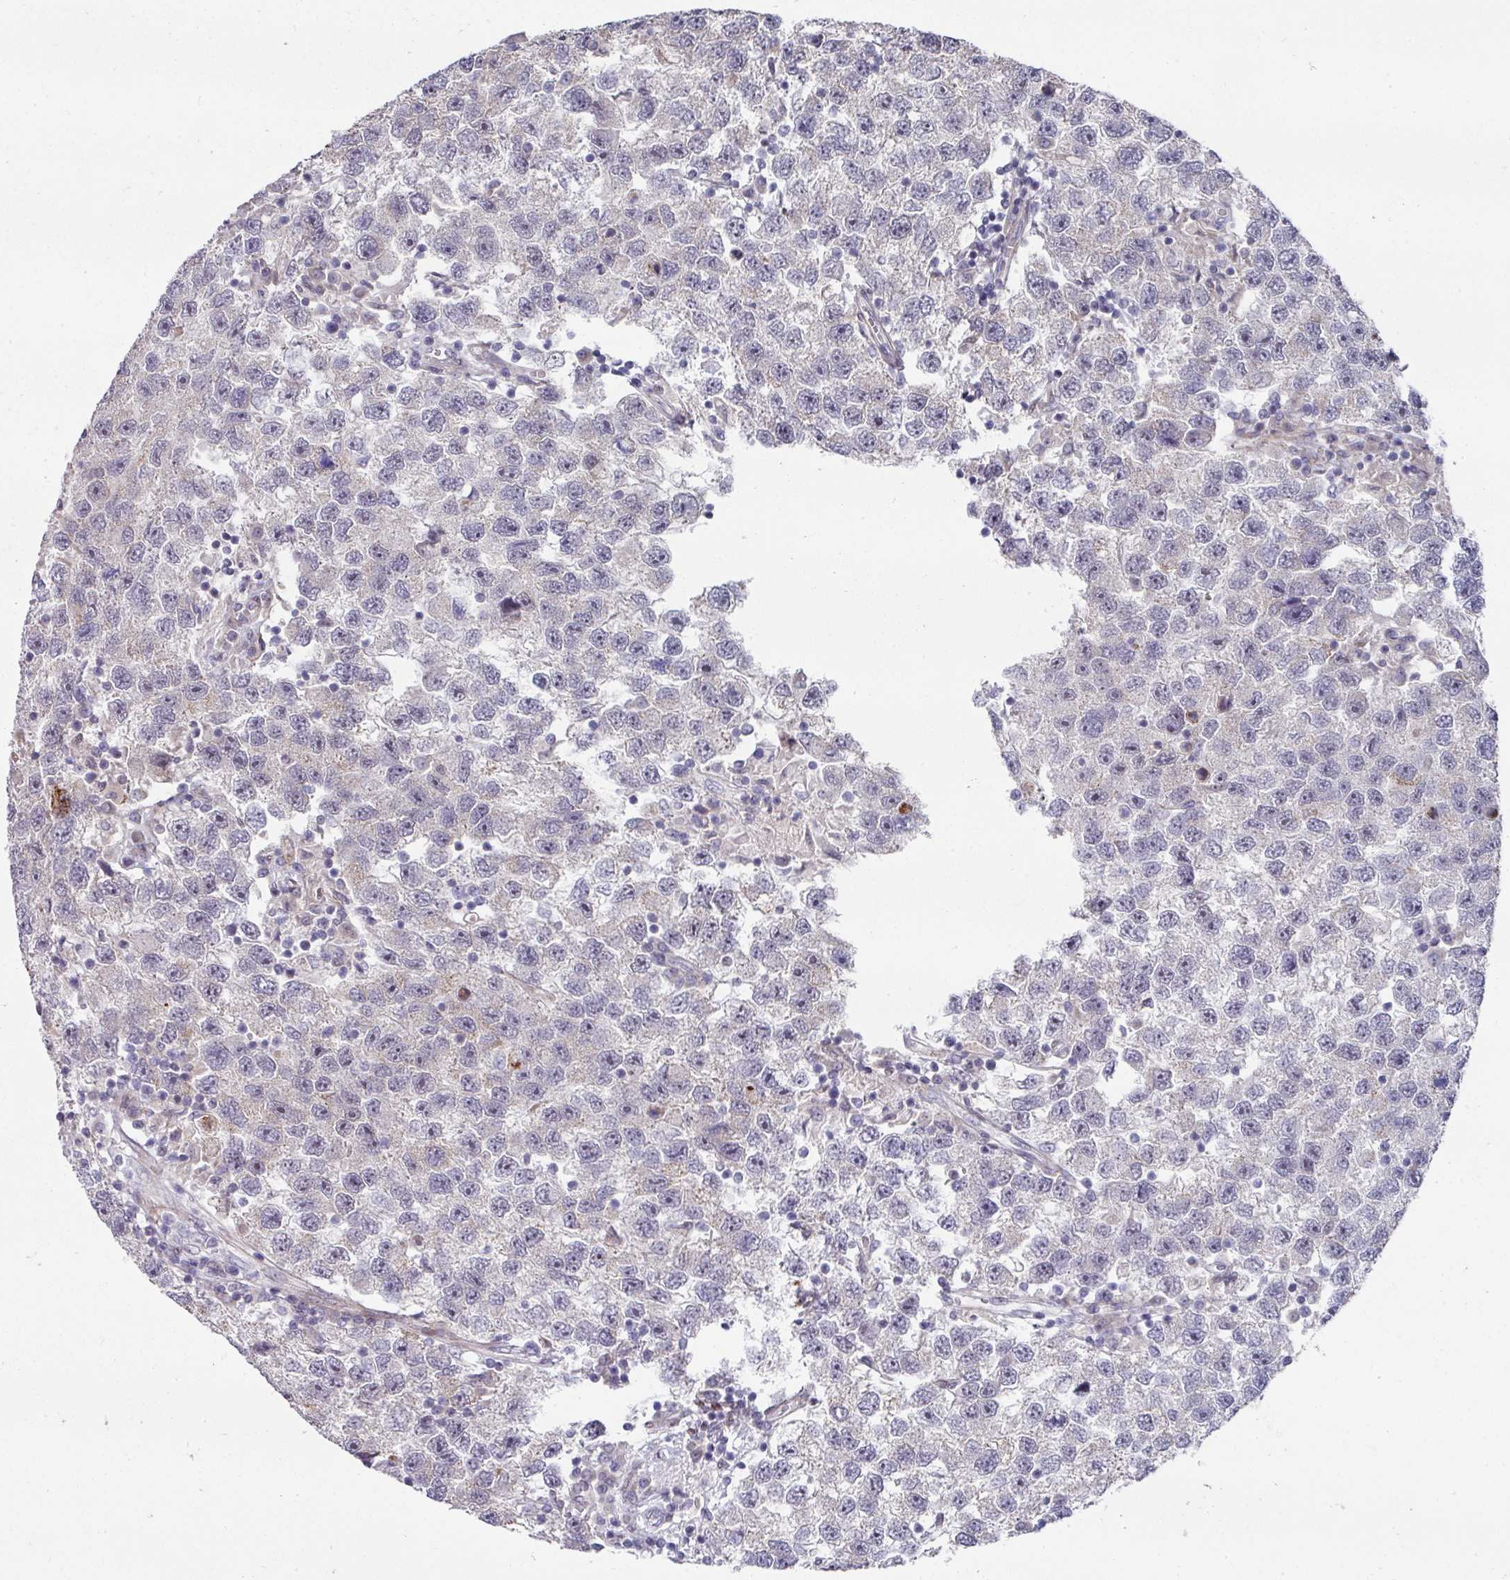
{"staining": {"intensity": "negative", "quantity": "none", "location": "none"}, "tissue": "testis cancer", "cell_type": "Tumor cells", "image_type": "cancer", "snomed": [{"axis": "morphology", "description": "Seminoma, NOS"}, {"axis": "topography", "description": "Testis"}], "caption": "Seminoma (testis) stained for a protein using IHC exhibits no staining tumor cells.", "gene": "CBX7", "patient": {"sex": "male", "age": 26}}